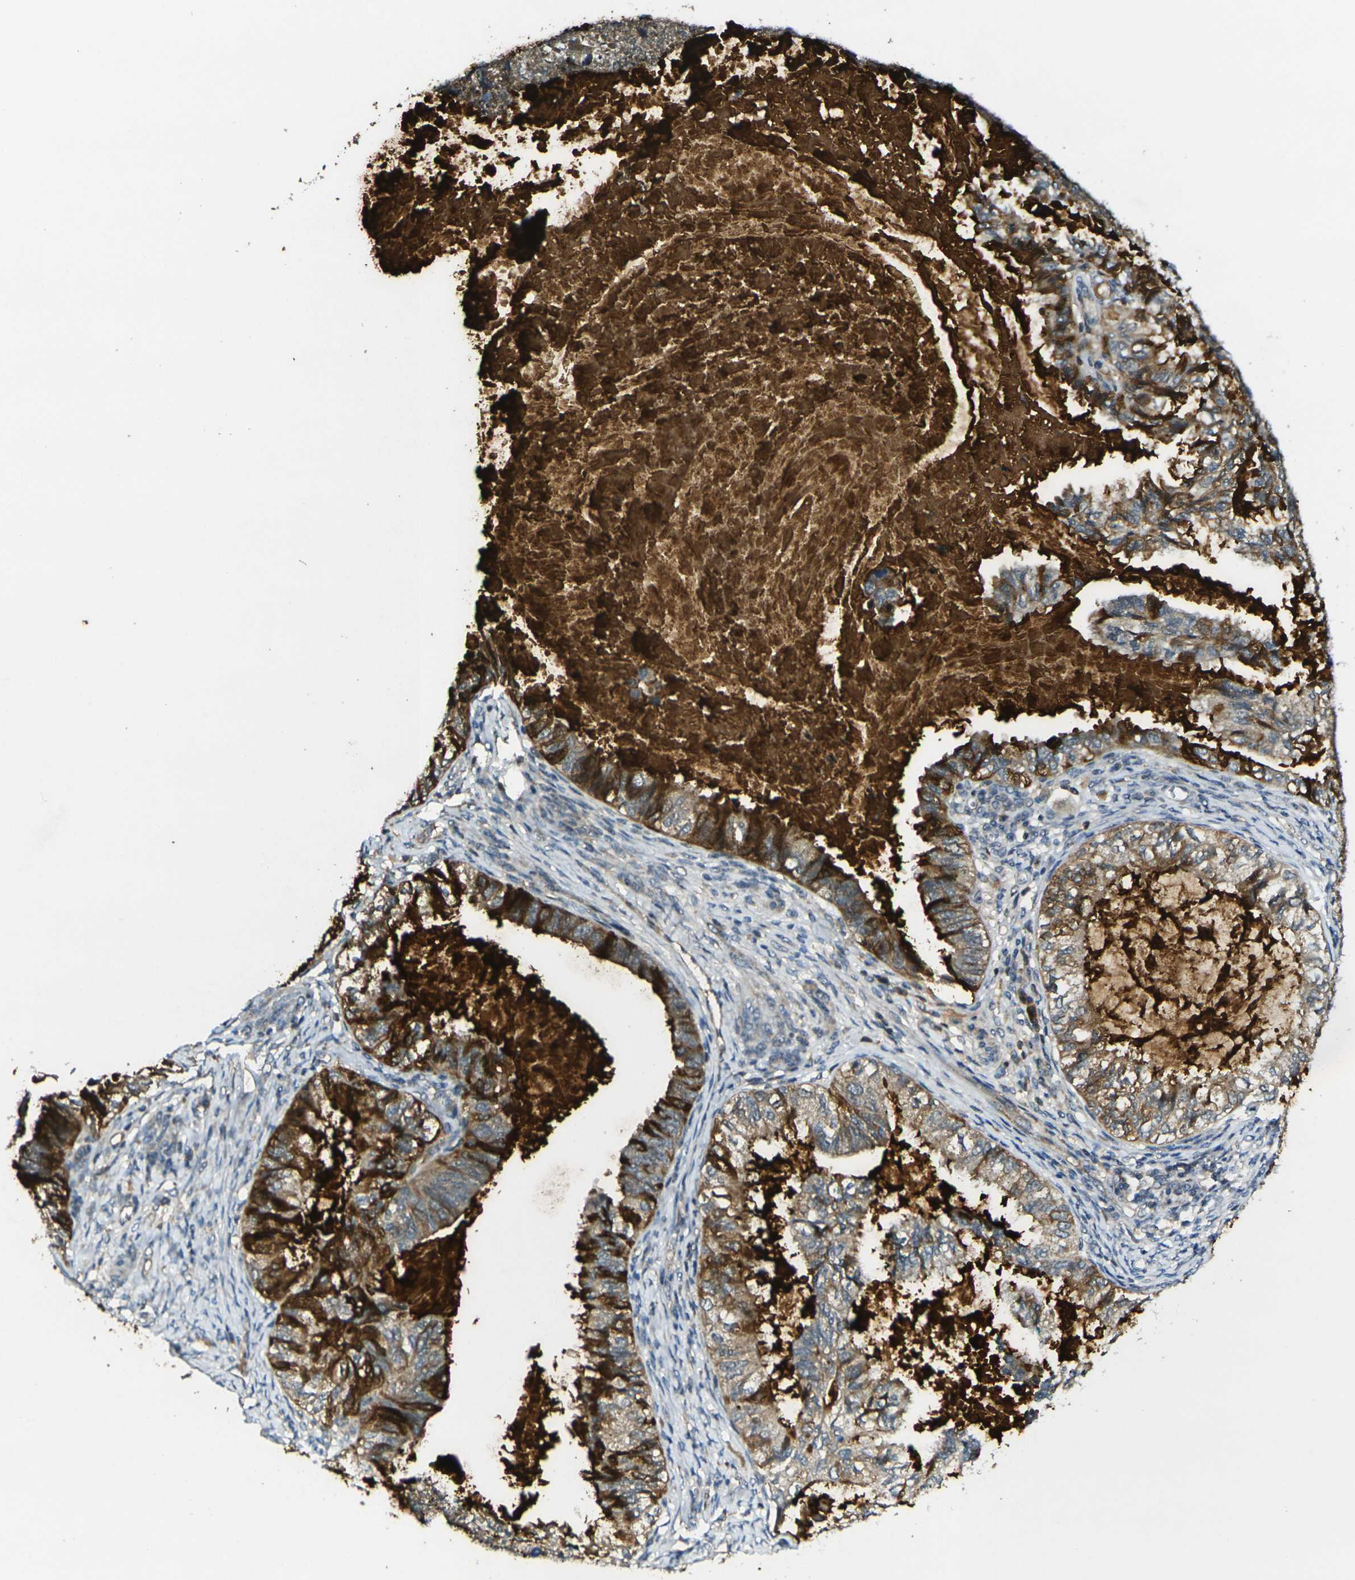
{"staining": {"intensity": "strong", "quantity": "25%-75%", "location": "cytoplasmic/membranous"}, "tissue": "cervical cancer", "cell_type": "Tumor cells", "image_type": "cancer", "snomed": [{"axis": "morphology", "description": "Normal tissue, NOS"}, {"axis": "morphology", "description": "Adenocarcinoma, NOS"}, {"axis": "topography", "description": "Cervix"}, {"axis": "topography", "description": "Endometrium"}], "caption": "Immunohistochemistry photomicrograph of adenocarcinoma (cervical) stained for a protein (brown), which displays high levels of strong cytoplasmic/membranous staining in approximately 25%-75% of tumor cells.", "gene": "GNA12", "patient": {"sex": "female", "age": 86}}